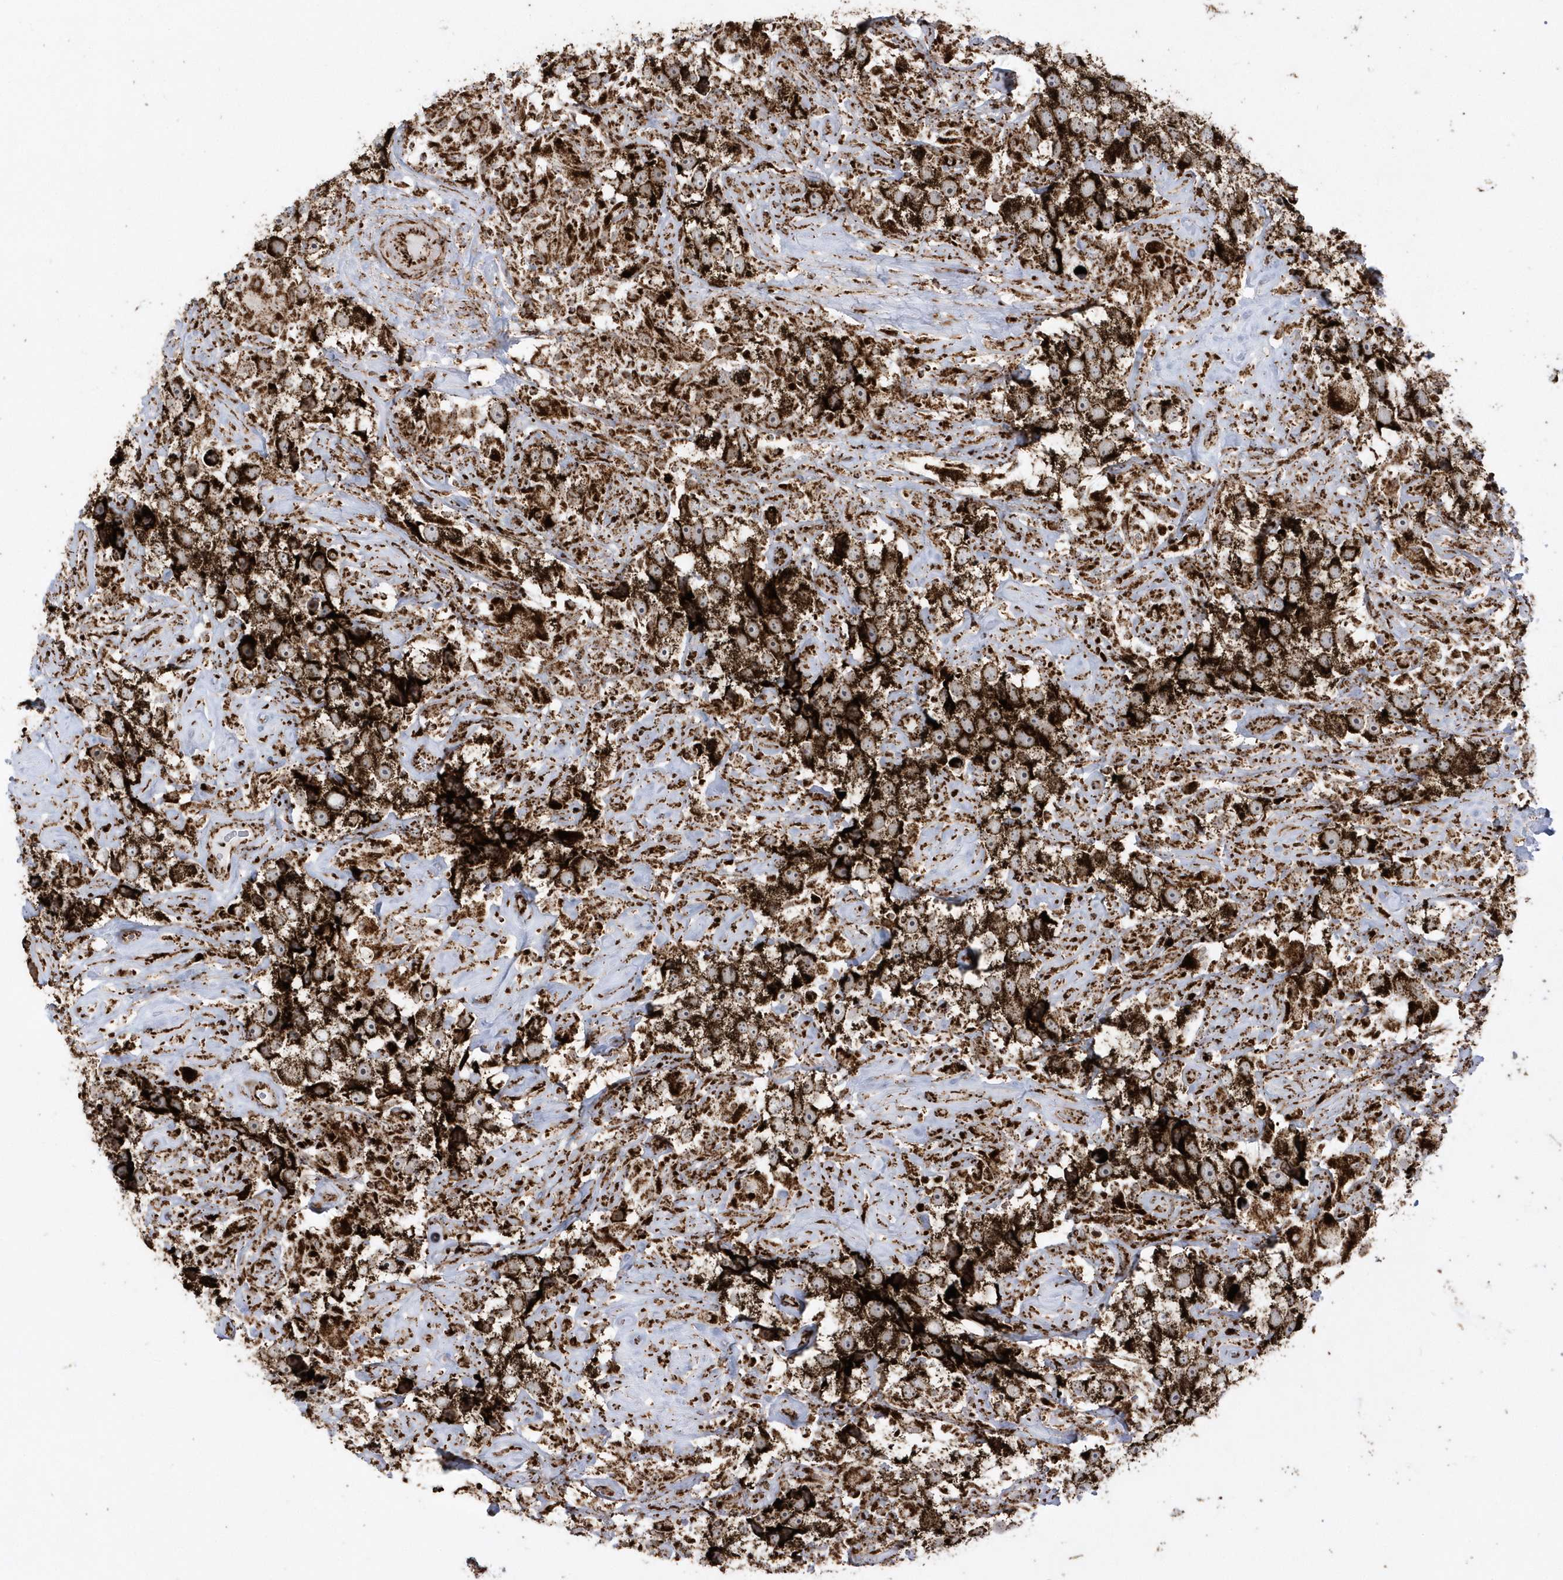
{"staining": {"intensity": "strong", "quantity": ">75%", "location": "cytoplasmic/membranous"}, "tissue": "testis cancer", "cell_type": "Tumor cells", "image_type": "cancer", "snomed": [{"axis": "morphology", "description": "Seminoma, NOS"}, {"axis": "topography", "description": "Testis"}], "caption": "Protein expression analysis of human testis cancer reveals strong cytoplasmic/membranous expression in approximately >75% of tumor cells.", "gene": "CRY2", "patient": {"sex": "male", "age": 49}}